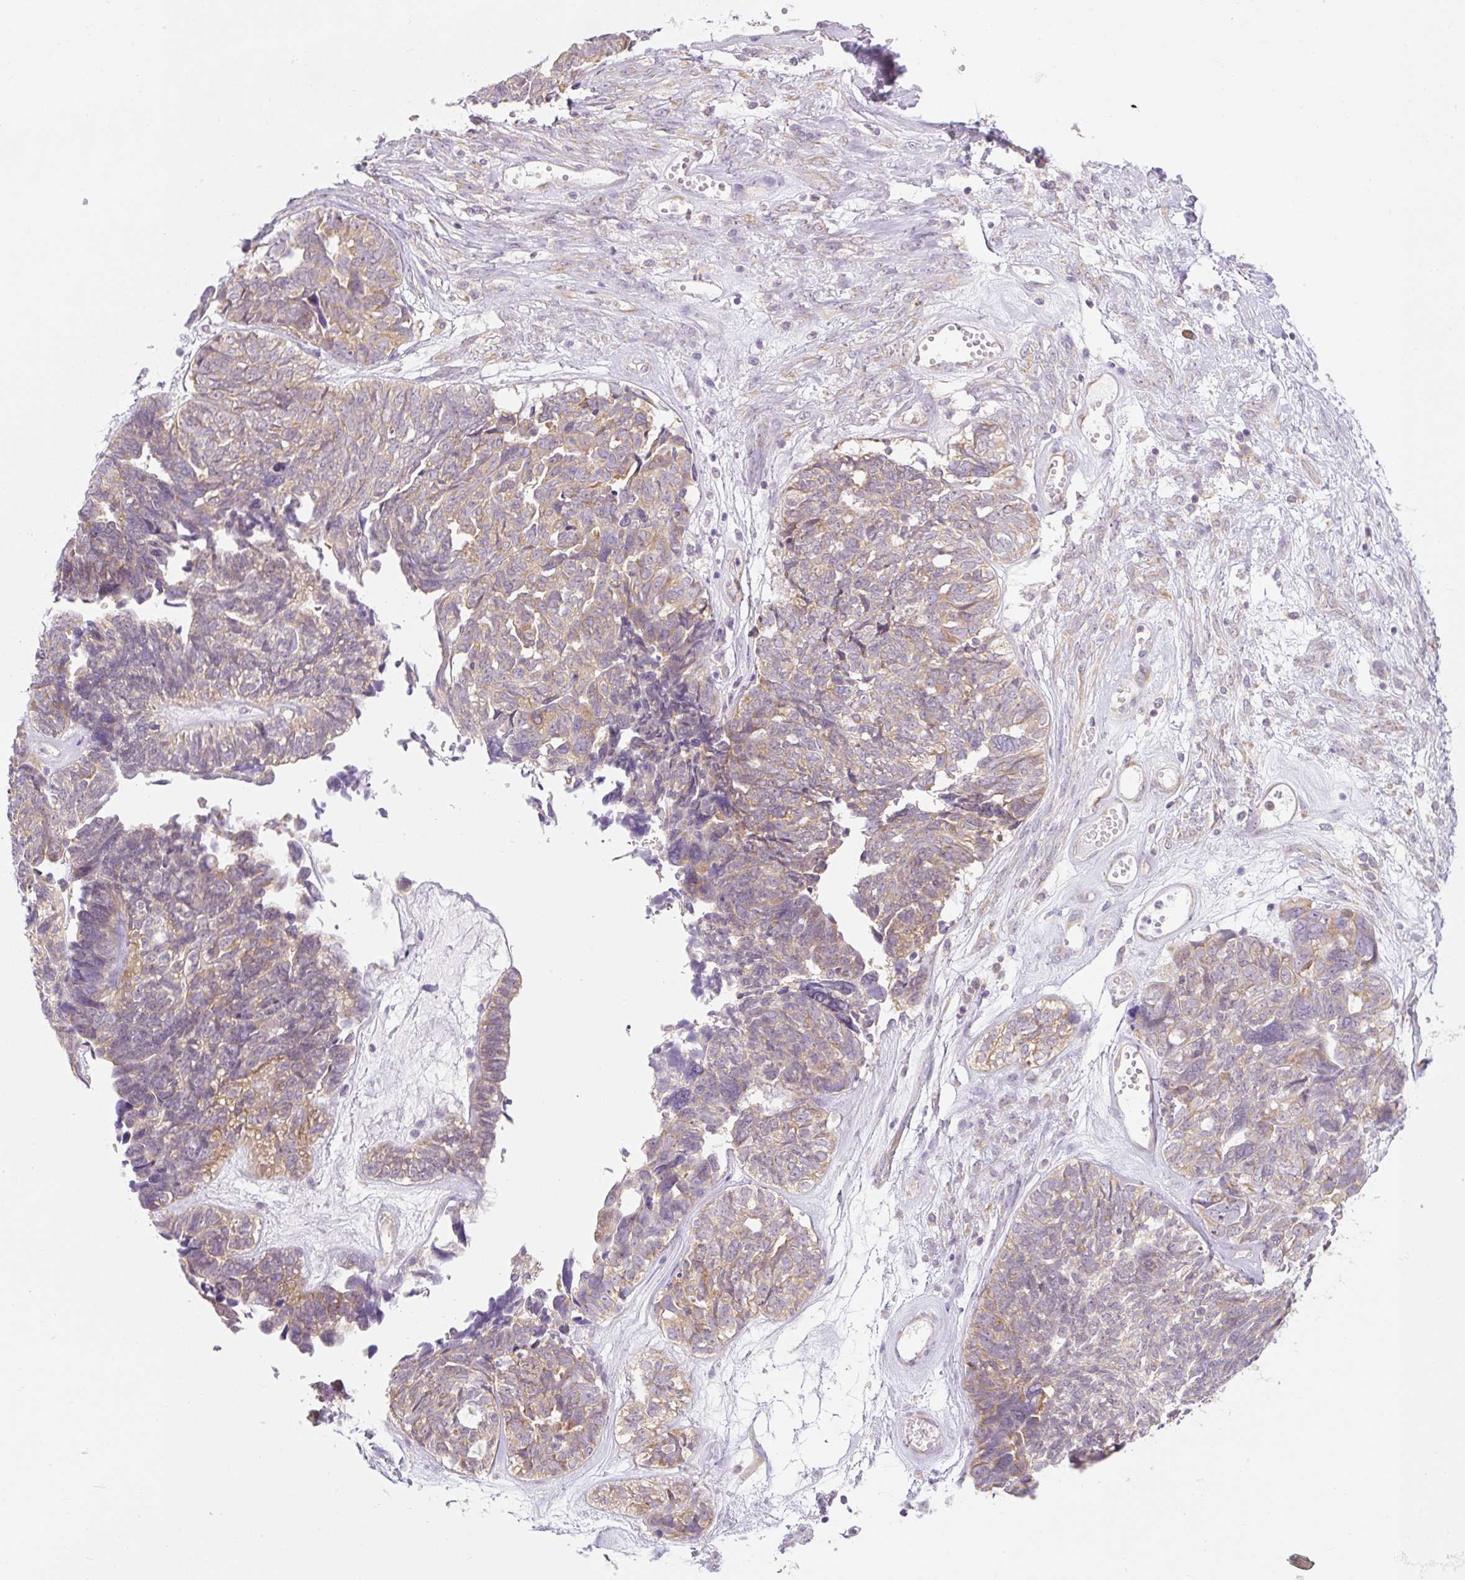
{"staining": {"intensity": "weak", "quantity": ">75%", "location": "cytoplasmic/membranous"}, "tissue": "ovarian cancer", "cell_type": "Tumor cells", "image_type": "cancer", "snomed": [{"axis": "morphology", "description": "Cystadenocarcinoma, serous, NOS"}, {"axis": "topography", "description": "Ovary"}], "caption": "Immunohistochemistry (IHC) of human serous cystadenocarcinoma (ovarian) demonstrates low levels of weak cytoplasmic/membranous staining in about >75% of tumor cells.", "gene": "RPL18A", "patient": {"sex": "female", "age": 79}}